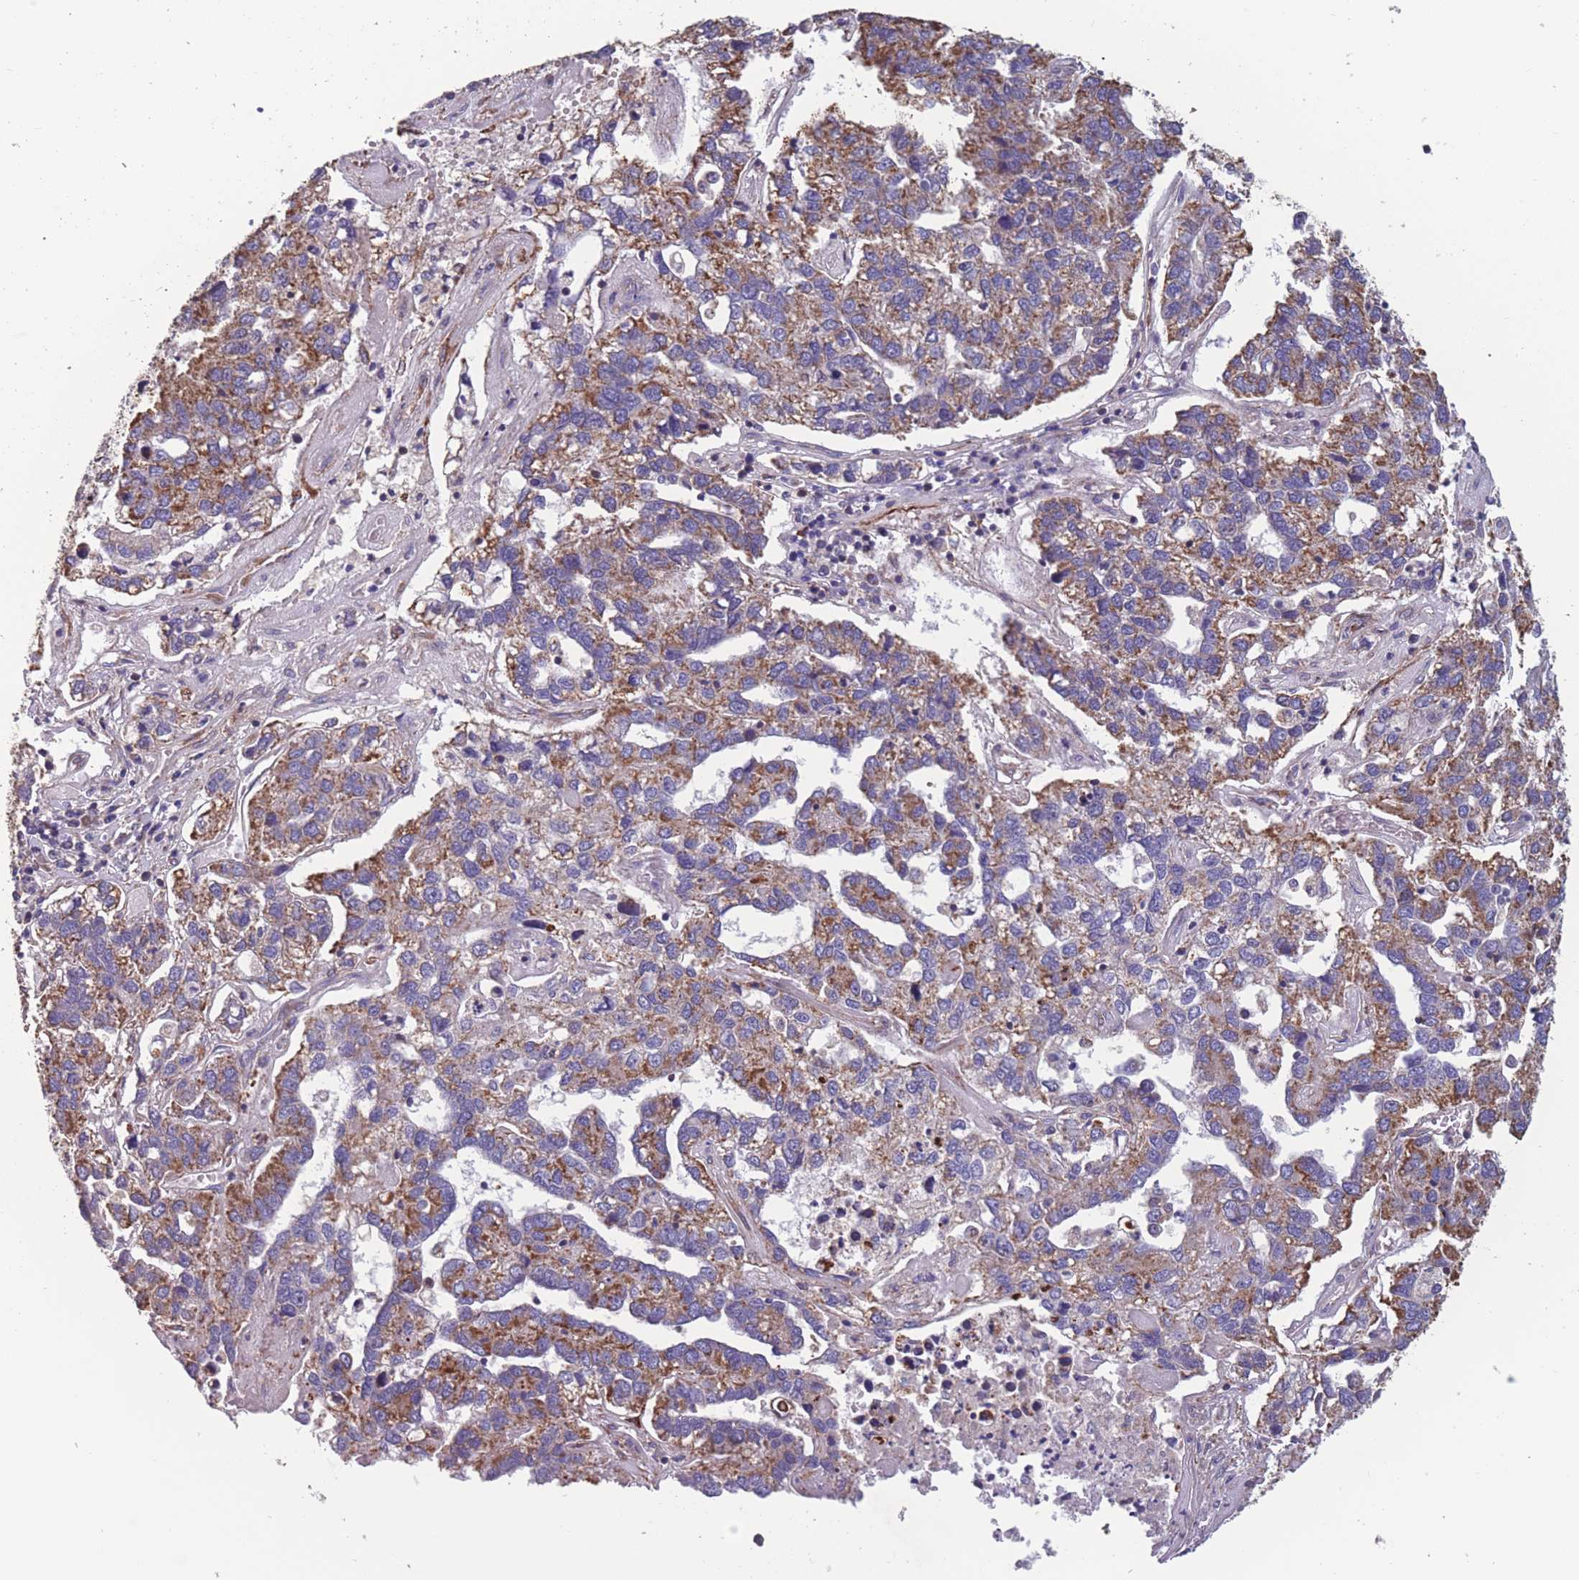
{"staining": {"intensity": "moderate", "quantity": ">75%", "location": "cytoplasmic/membranous"}, "tissue": "pancreatic cancer", "cell_type": "Tumor cells", "image_type": "cancer", "snomed": [{"axis": "morphology", "description": "Adenocarcinoma, NOS"}, {"axis": "topography", "description": "Pancreas"}], "caption": "Tumor cells exhibit medium levels of moderate cytoplasmic/membranous expression in approximately >75% of cells in human pancreatic cancer (adenocarcinoma).", "gene": "TOMM40L", "patient": {"sex": "female", "age": 61}}